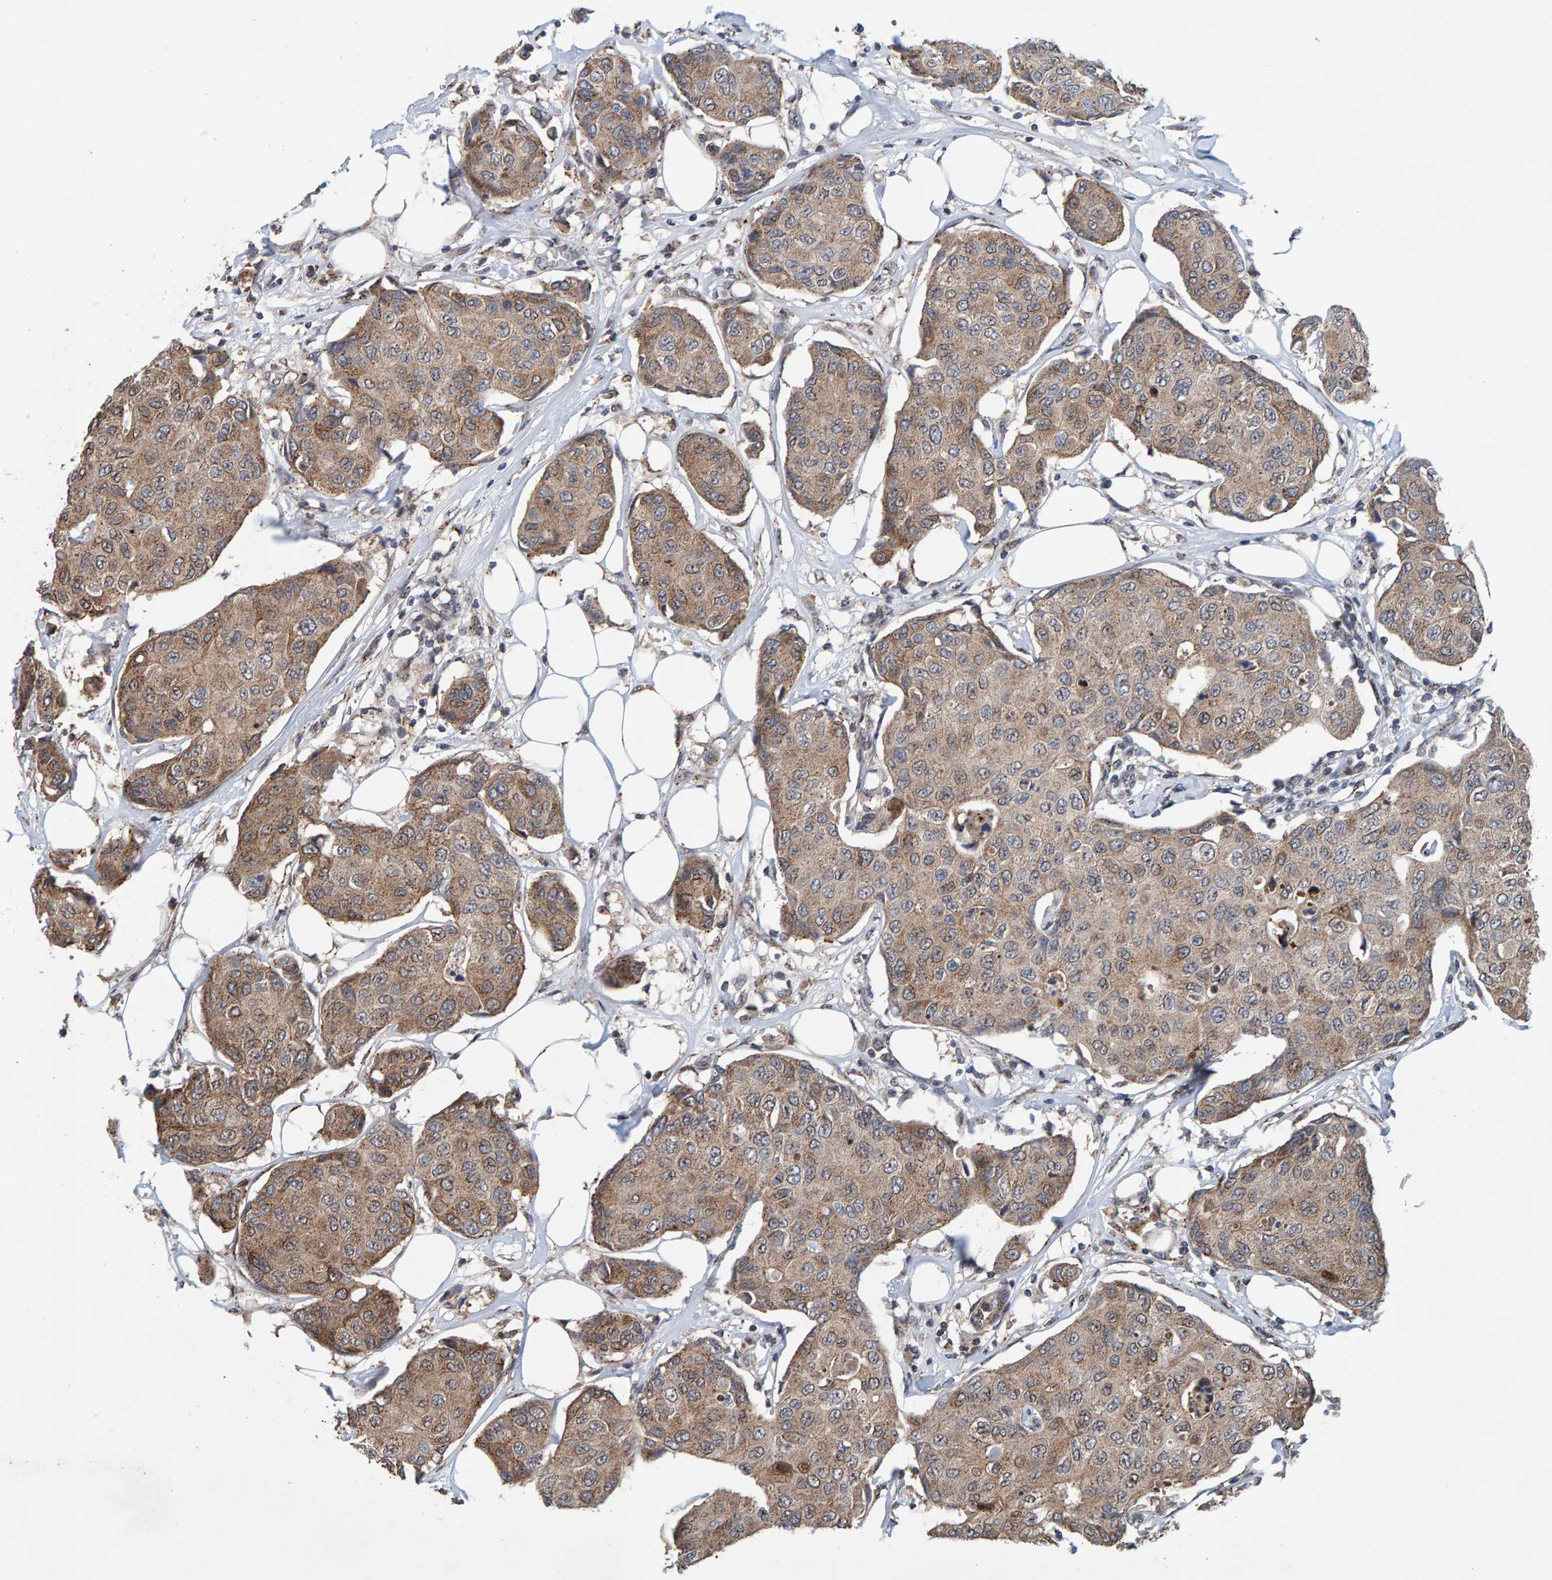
{"staining": {"intensity": "weak", "quantity": ">75%", "location": "cytoplasmic/membranous"}, "tissue": "breast cancer", "cell_type": "Tumor cells", "image_type": "cancer", "snomed": [{"axis": "morphology", "description": "Duct carcinoma"}, {"axis": "topography", "description": "Breast"}], "caption": "Breast cancer (intraductal carcinoma) stained with IHC reveals weak cytoplasmic/membranous staining in approximately >75% of tumor cells.", "gene": "CCDC25", "patient": {"sex": "female", "age": 80}}